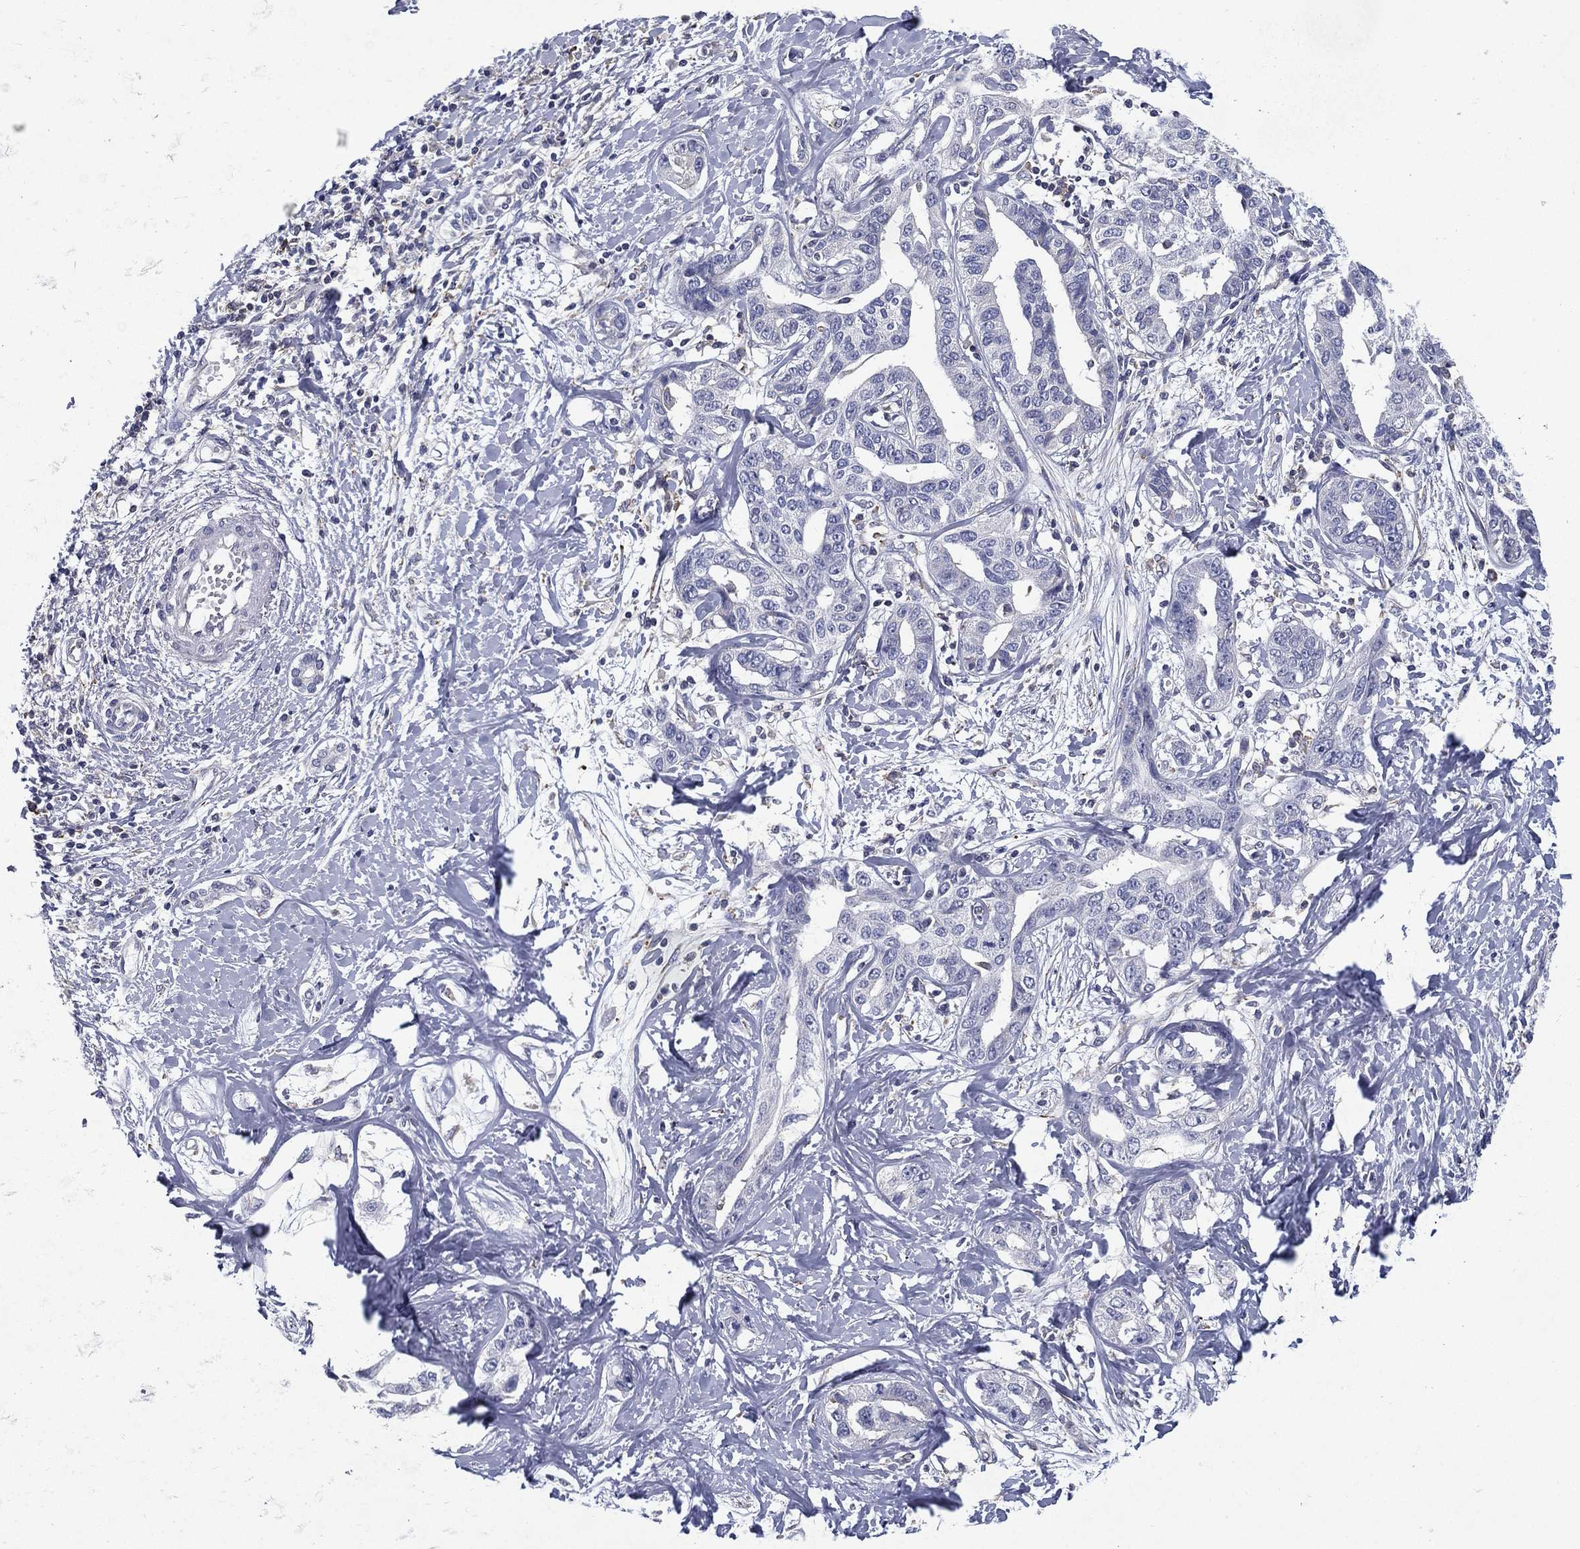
{"staining": {"intensity": "negative", "quantity": "none", "location": "none"}, "tissue": "liver cancer", "cell_type": "Tumor cells", "image_type": "cancer", "snomed": [{"axis": "morphology", "description": "Cholangiocarcinoma"}, {"axis": "topography", "description": "Liver"}], "caption": "Liver cancer stained for a protein using immunohistochemistry (IHC) demonstrates no staining tumor cells.", "gene": "C19orf18", "patient": {"sex": "male", "age": 59}}